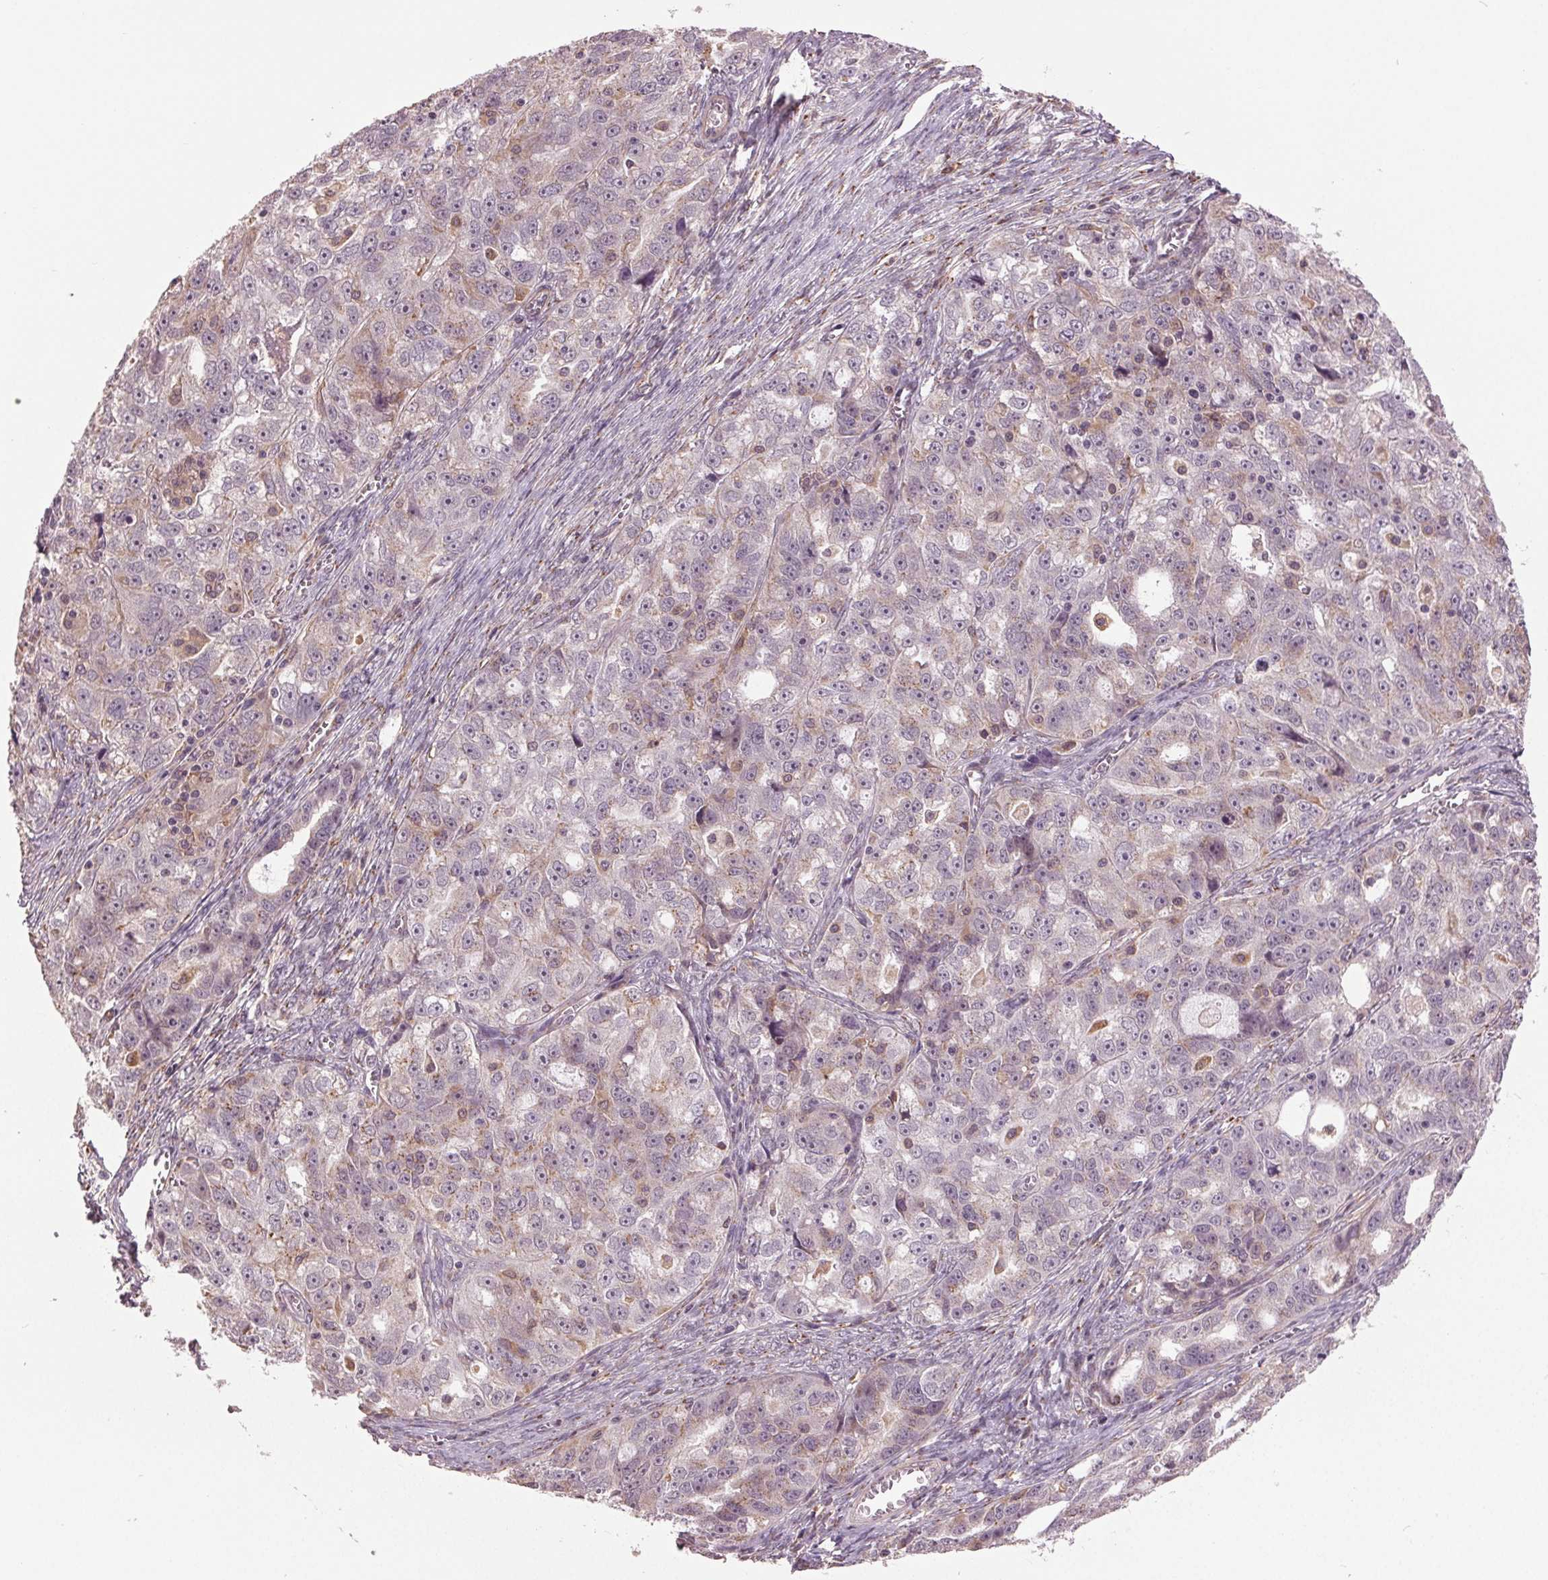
{"staining": {"intensity": "negative", "quantity": "none", "location": "none"}, "tissue": "ovarian cancer", "cell_type": "Tumor cells", "image_type": "cancer", "snomed": [{"axis": "morphology", "description": "Cystadenocarcinoma, serous, NOS"}, {"axis": "topography", "description": "Ovary"}], "caption": "A high-resolution micrograph shows IHC staining of serous cystadenocarcinoma (ovarian), which exhibits no significant staining in tumor cells.", "gene": "BSDC1", "patient": {"sex": "female", "age": 51}}